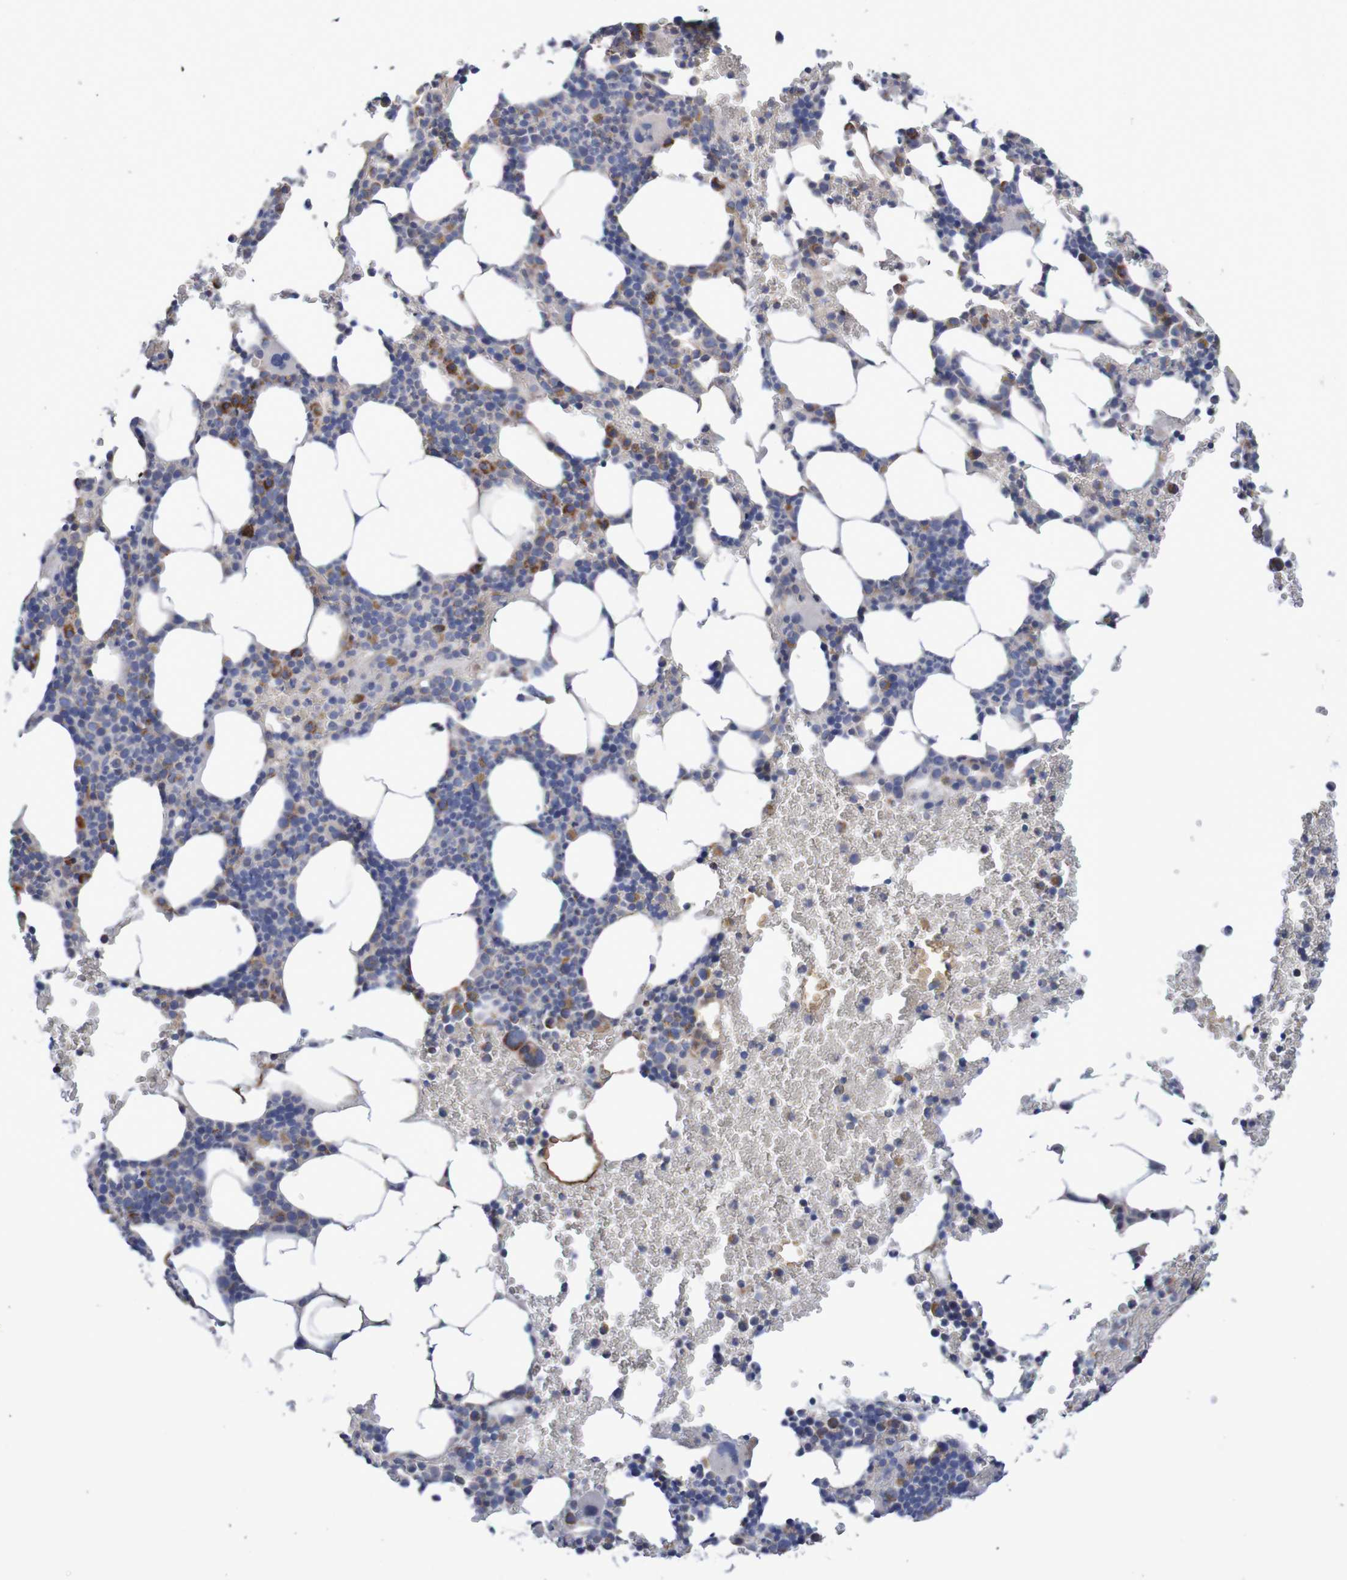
{"staining": {"intensity": "strong", "quantity": "<25%", "location": "cytoplasmic/membranous"}, "tissue": "bone marrow", "cell_type": "Hematopoietic cells", "image_type": "normal", "snomed": [{"axis": "morphology", "description": "Normal tissue, NOS"}, {"axis": "morphology", "description": "Inflammation, NOS"}, {"axis": "topography", "description": "Bone marrow"}], "caption": "An immunohistochemistry (IHC) photomicrograph of unremarkable tissue is shown. Protein staining in brown highlights strong cytoplasmic/membranous positivity in bone marrow within hematopoietic cells. (DAB = brown stain, brightfield microscopy at high magnification).", "gene": "MMEL1", "patient": {"sex": "female", "age": 70}}